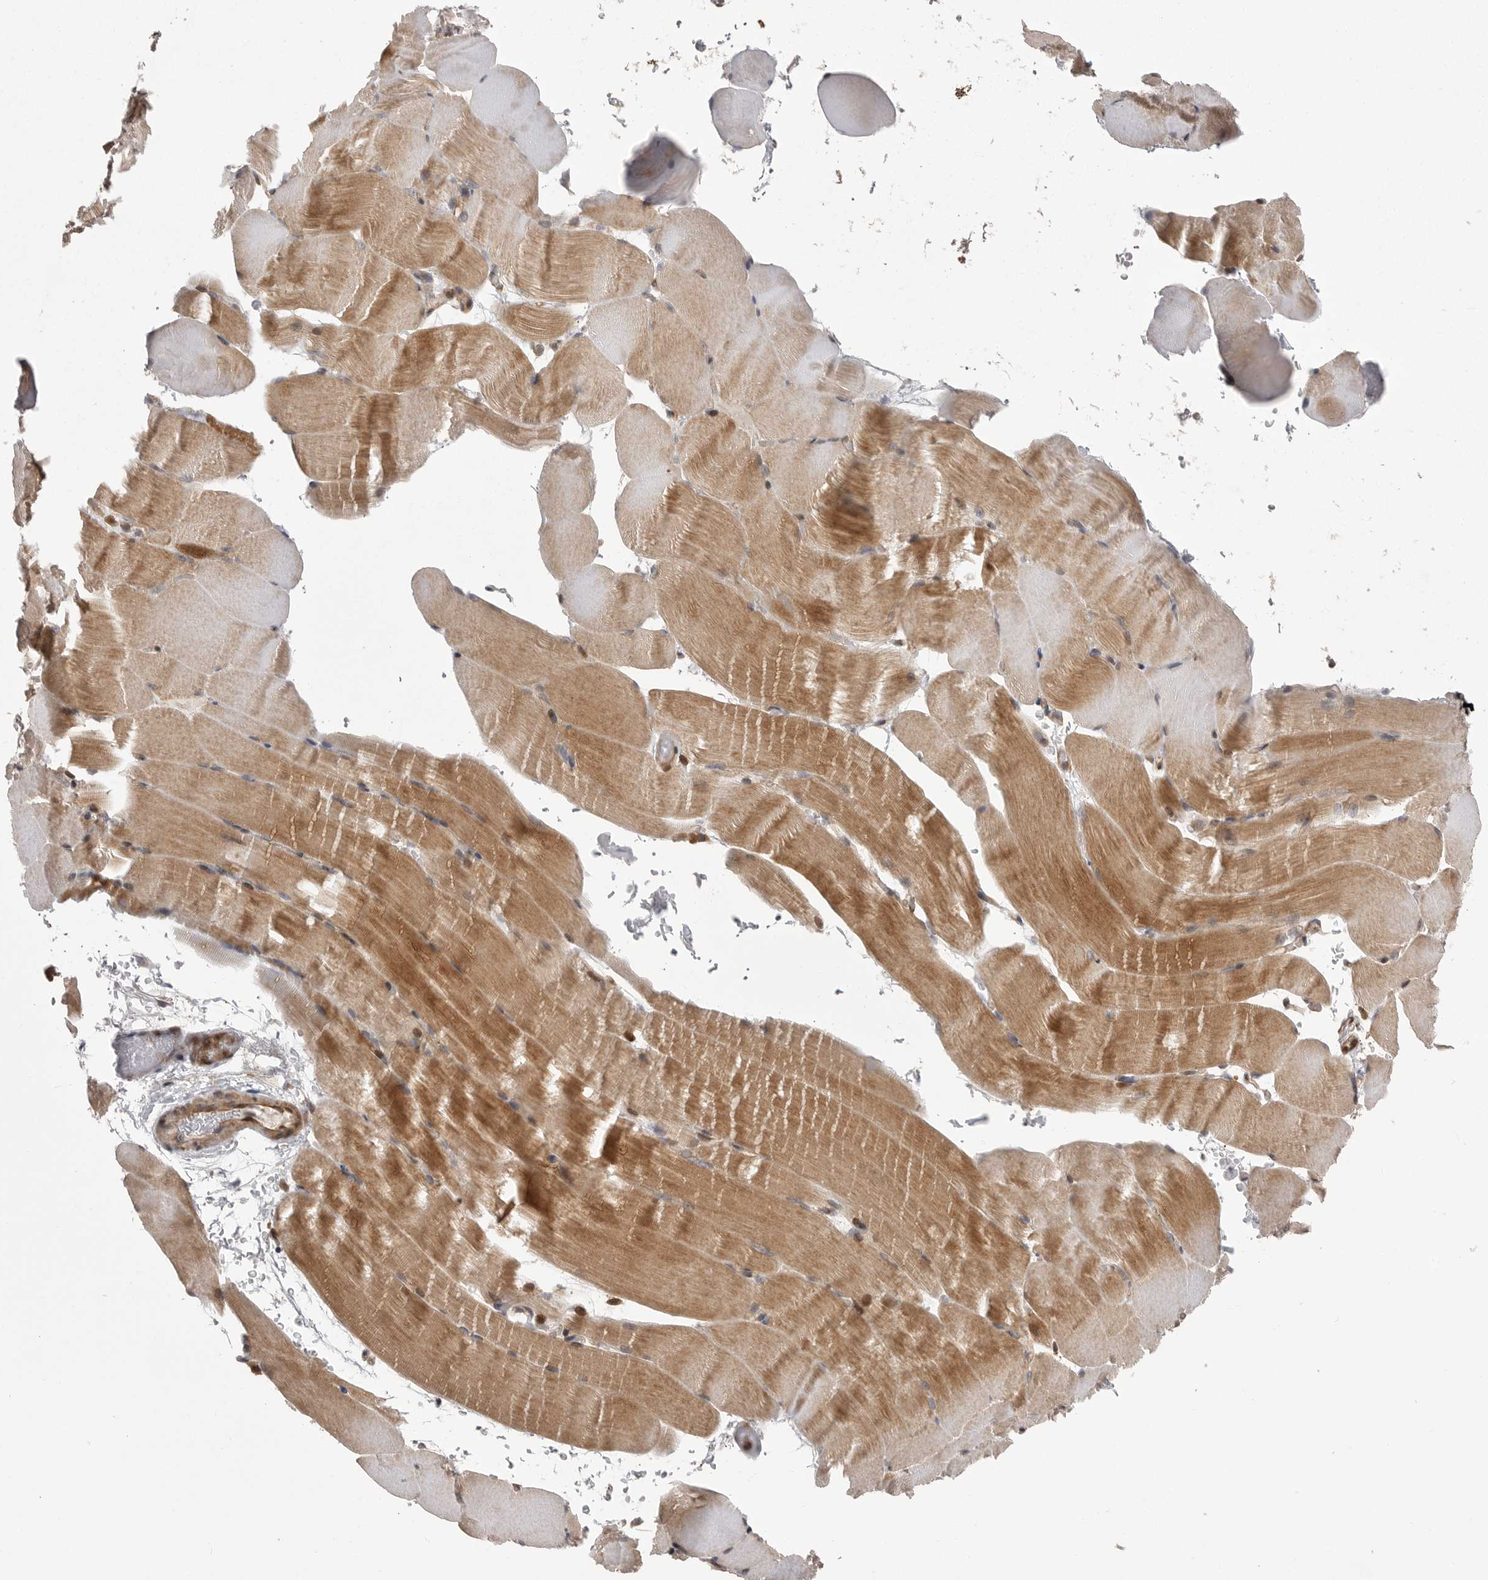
{"staining": {"intensity": "moderate", "quantity": ">75%", "location": "cytoplasmic/membranous"}, "tissue": "skeletal muscle", "cell_type": "Myocytes", "image_type": "normal", "snomed": [{"axis": "morphology", "description": "Normal tissue, NOS"}, {"axis": "topography", "description": "Skeletal muscle"}, {"axis": "topography", "description": "Parathyroid gland"}], "caption": "Protein expression analysis of unremarkable human skeletal muscle reveals moderate cytoplasmic/membranous positivity in approximately >75% of myocytes.", "gene": "OXR1", "patient": {"sex": "female", "age": 37}}